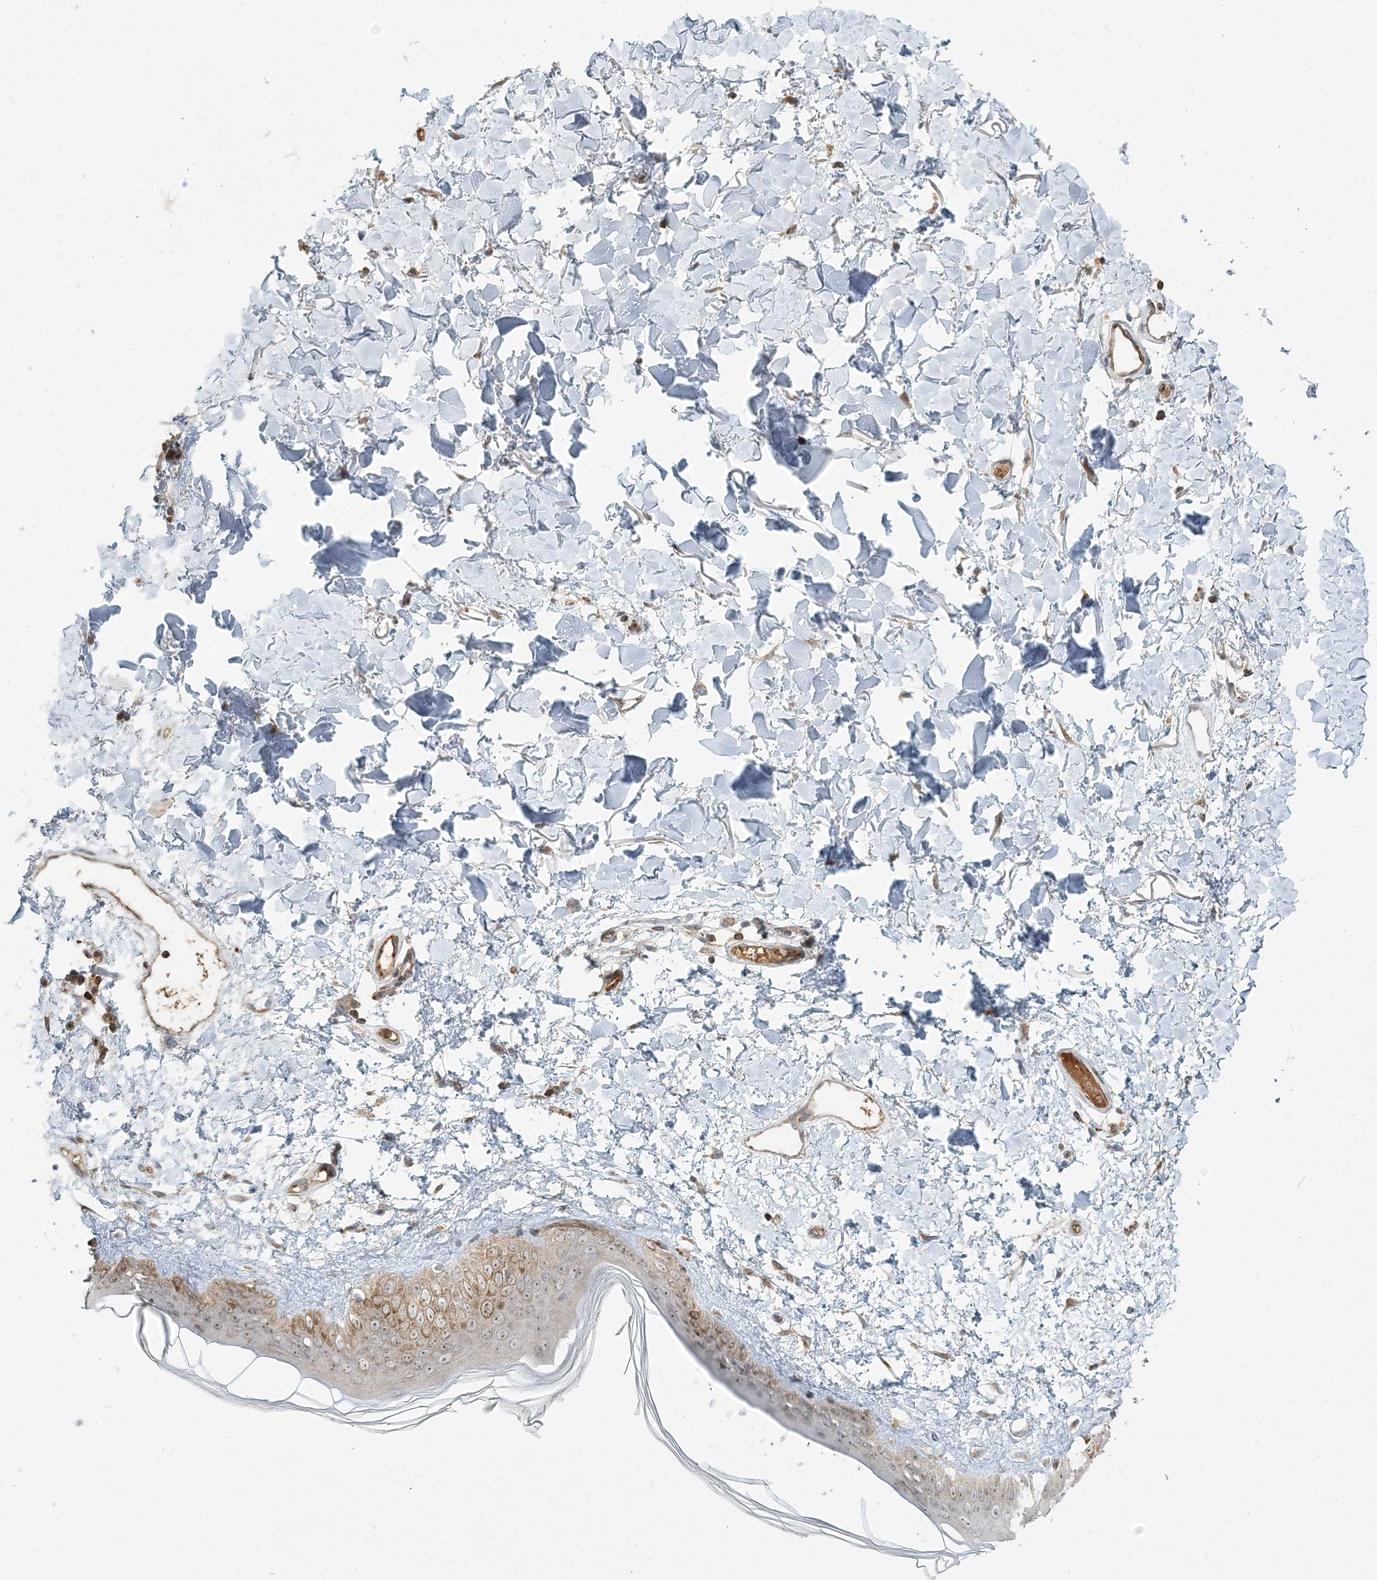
{"staining": {"intensity": "moderate", "quantity": ">75%", "location": "cytoplasmic/membranous"}, "tissue": "skin", "cell_type": "Fibroblasts", "image_type": "normal", "snomed": [{"axis": "morphology", "description": "Normal tissue, NOS"}, {"axis": "topography", "description": "Skin"}], "caption": "The histopathology image demonstrates staining of normal skin, revealing moderate cytoplasmic/membranous protein positivity (brown color) within fibroblasts.", "gene": "AP1AR", "patient": {"sex": "female", "age": 58}}